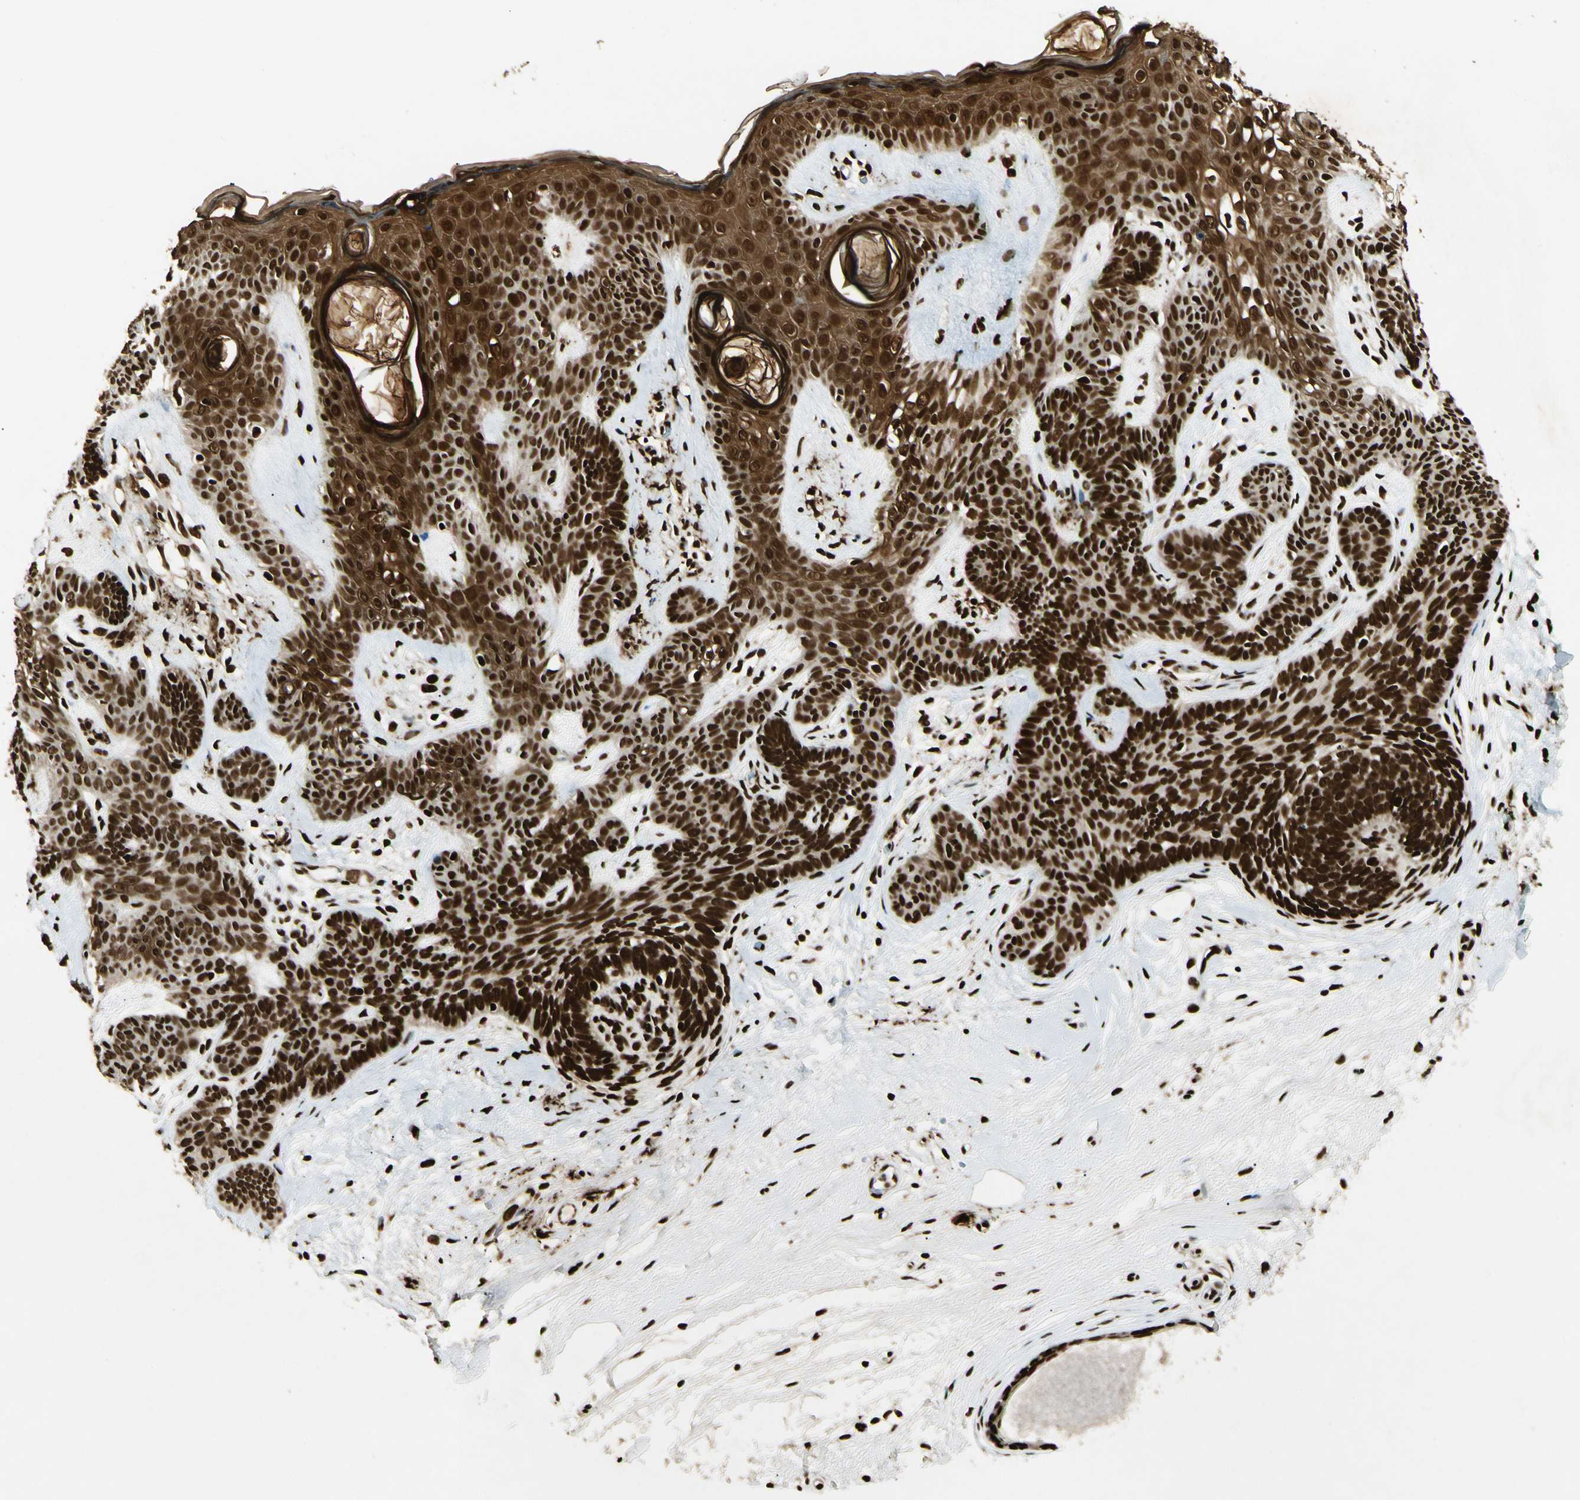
{"staining": {"intensity": "strong", "quantity": ">75%", "location": "cytoplasmic/membranous,nuclear"}, "tissue": "skin cancer", "cell_type": "Tumor cells", "image_type": "cancer", "snomed": [{"axis": "morphology", "description": "Developmental malformation"}, {"axis": "morphology", "description": "Basal cell carcinoma"}, {"axis": "topography", "description": "Skin"}], "caption": "Skin cancer stained with IHC reveals strong cytoplasmic/membranous and nuclear expression in approximately >75% of tumor cells.", "gene": "FUS", "patient": {"sex": "female", "age": 62}}